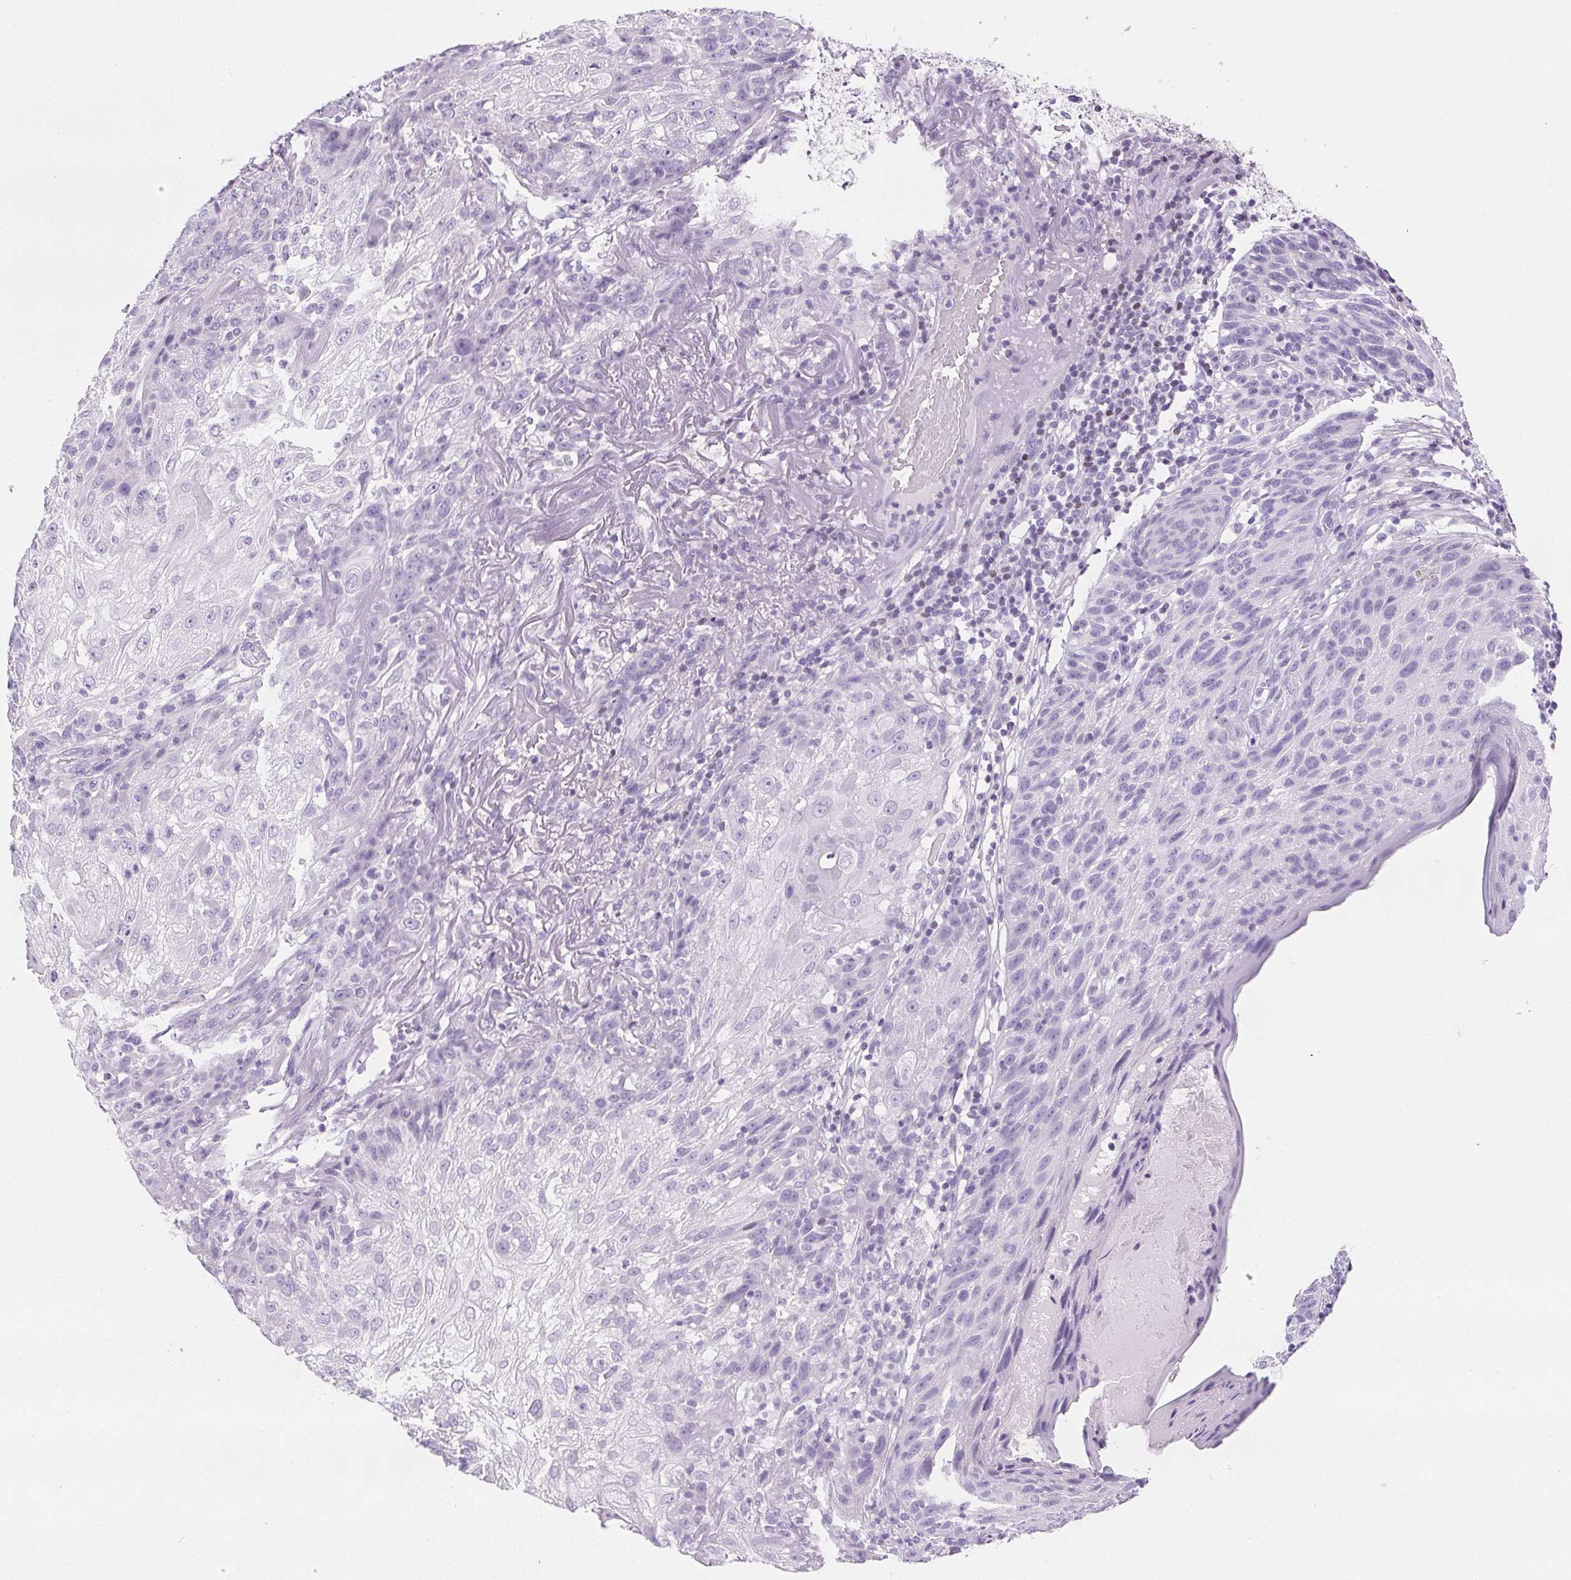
{"staining": {"intensity": "negative", "quantity": "none", "location": "none"}, "tissue": "skin cancer", "cell_type": "Tumor cells", "image_type": "cancer", "snomed": [{"axis": "morphology", "description": "Normal tissue, NOS"}, {"axis": "morphology", "description": "Squamous cell carcinoma, NOS"}, {"axis": "topography", "description": "Skin"}], "caption": "IHC image of human skin cancer (squamous cell carcinoma) stained for a protein (brown), which reveals no staining in tumor cells. (DAB (3,3'-diaminobenzidine) immunohistochemistry, high magnification).", "gene": "BEND2", "patient": {"sex": "female", "age": 83}}